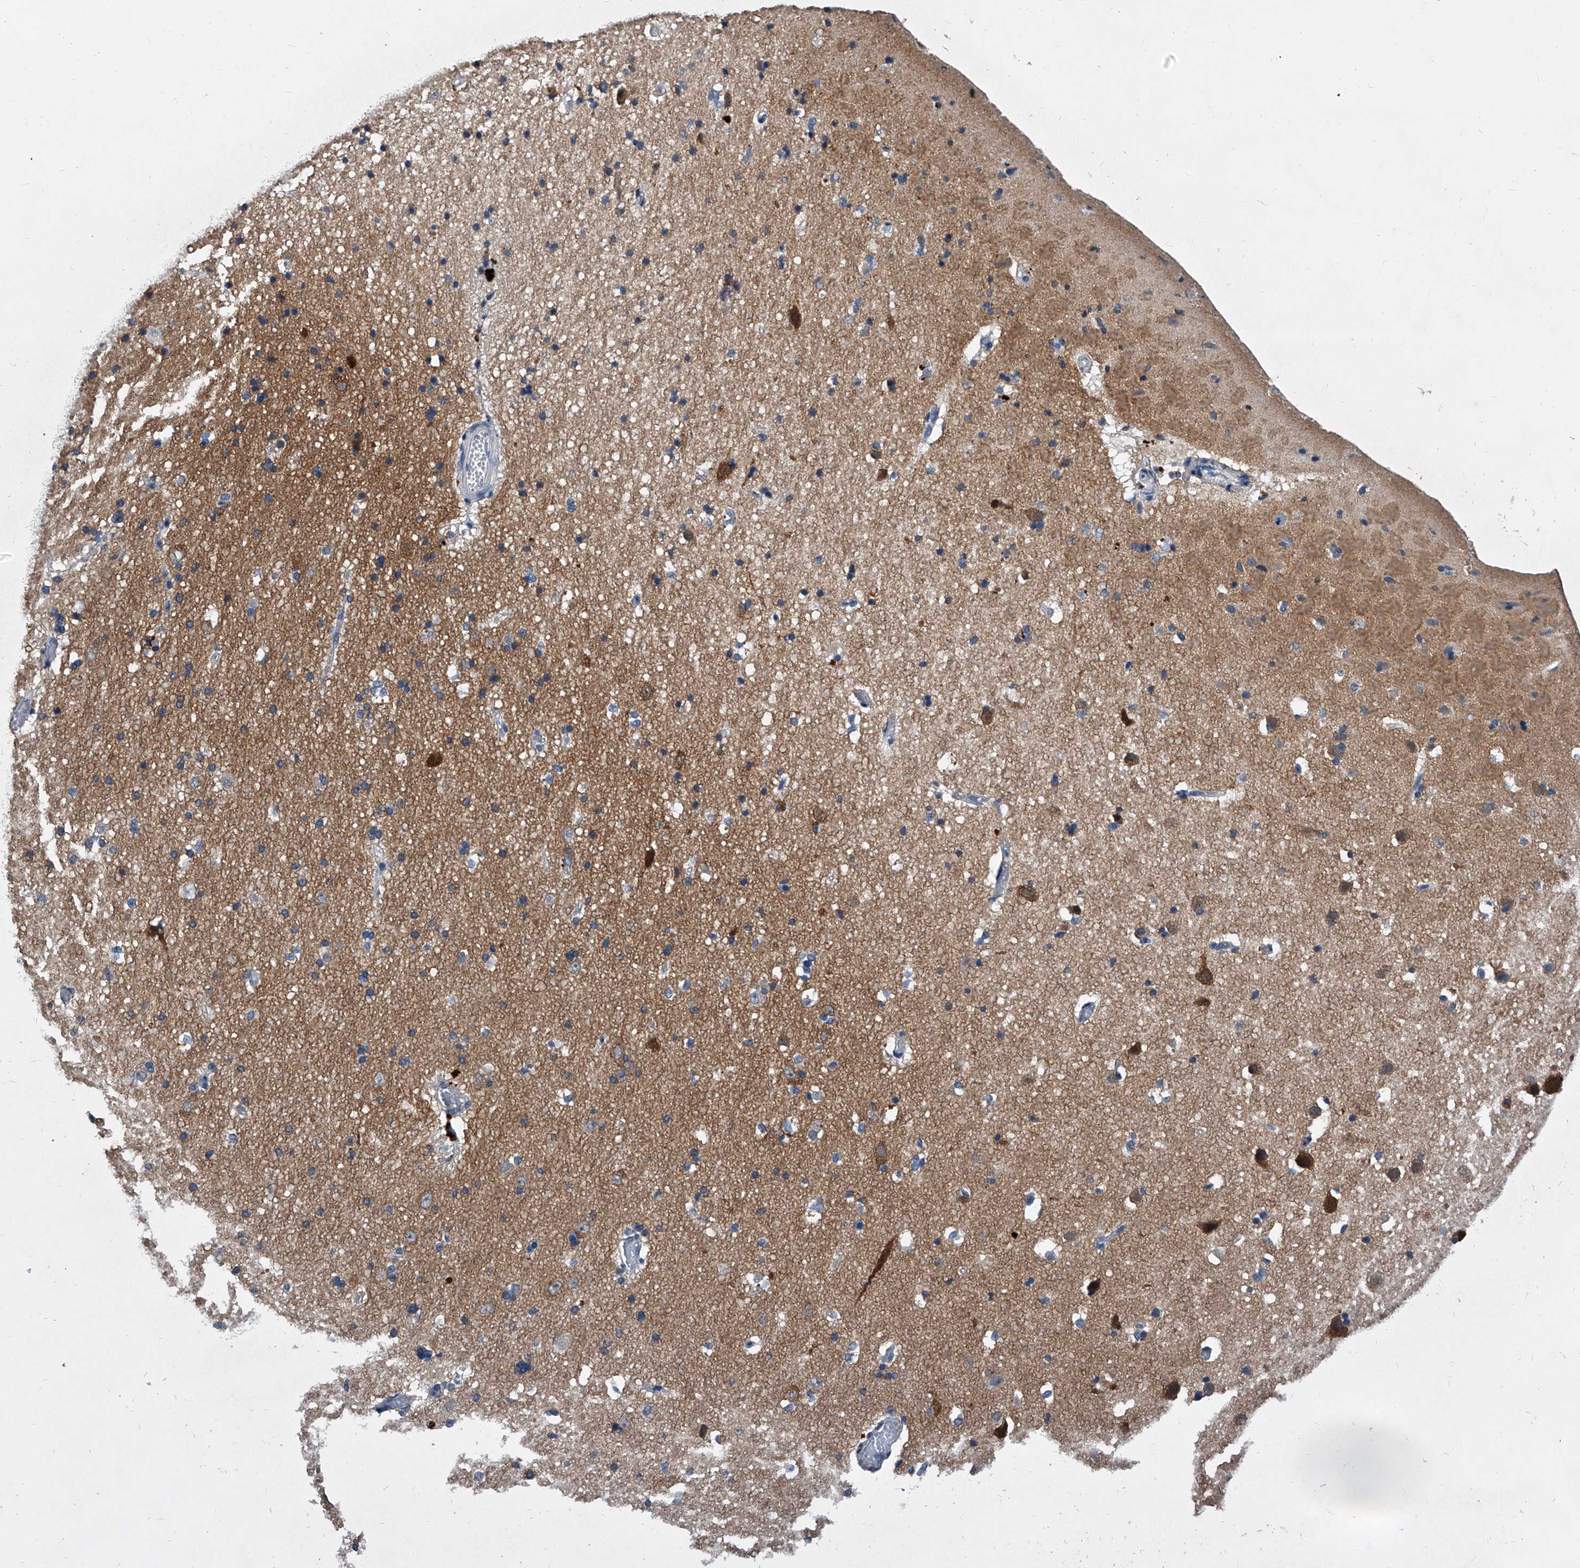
{"staining": {"intensity": "negative", "quantity": "none", "location": "none"}, "tissue": "cerebral cortex", "cell_type": "Endothelial cells", "image_type": "normal", "snomed": [{"axis": "morphology", "description": "Normal tissue, NOS"}, {"axis": "topography", "description": "Cerebral cortex"}], "caption": "IHC histopathology image of unremarkable cerebral cortex stained for a protein (brown), which displays no staining in endothelial cells. Brightfield microscopy of immunohistochemistry (IHC) stained with DAB (brown) and hematoxylin (blue), captured at high magnification.", "gene": "PHACTR1", "patient": {"sex": "male", "age": 34}}